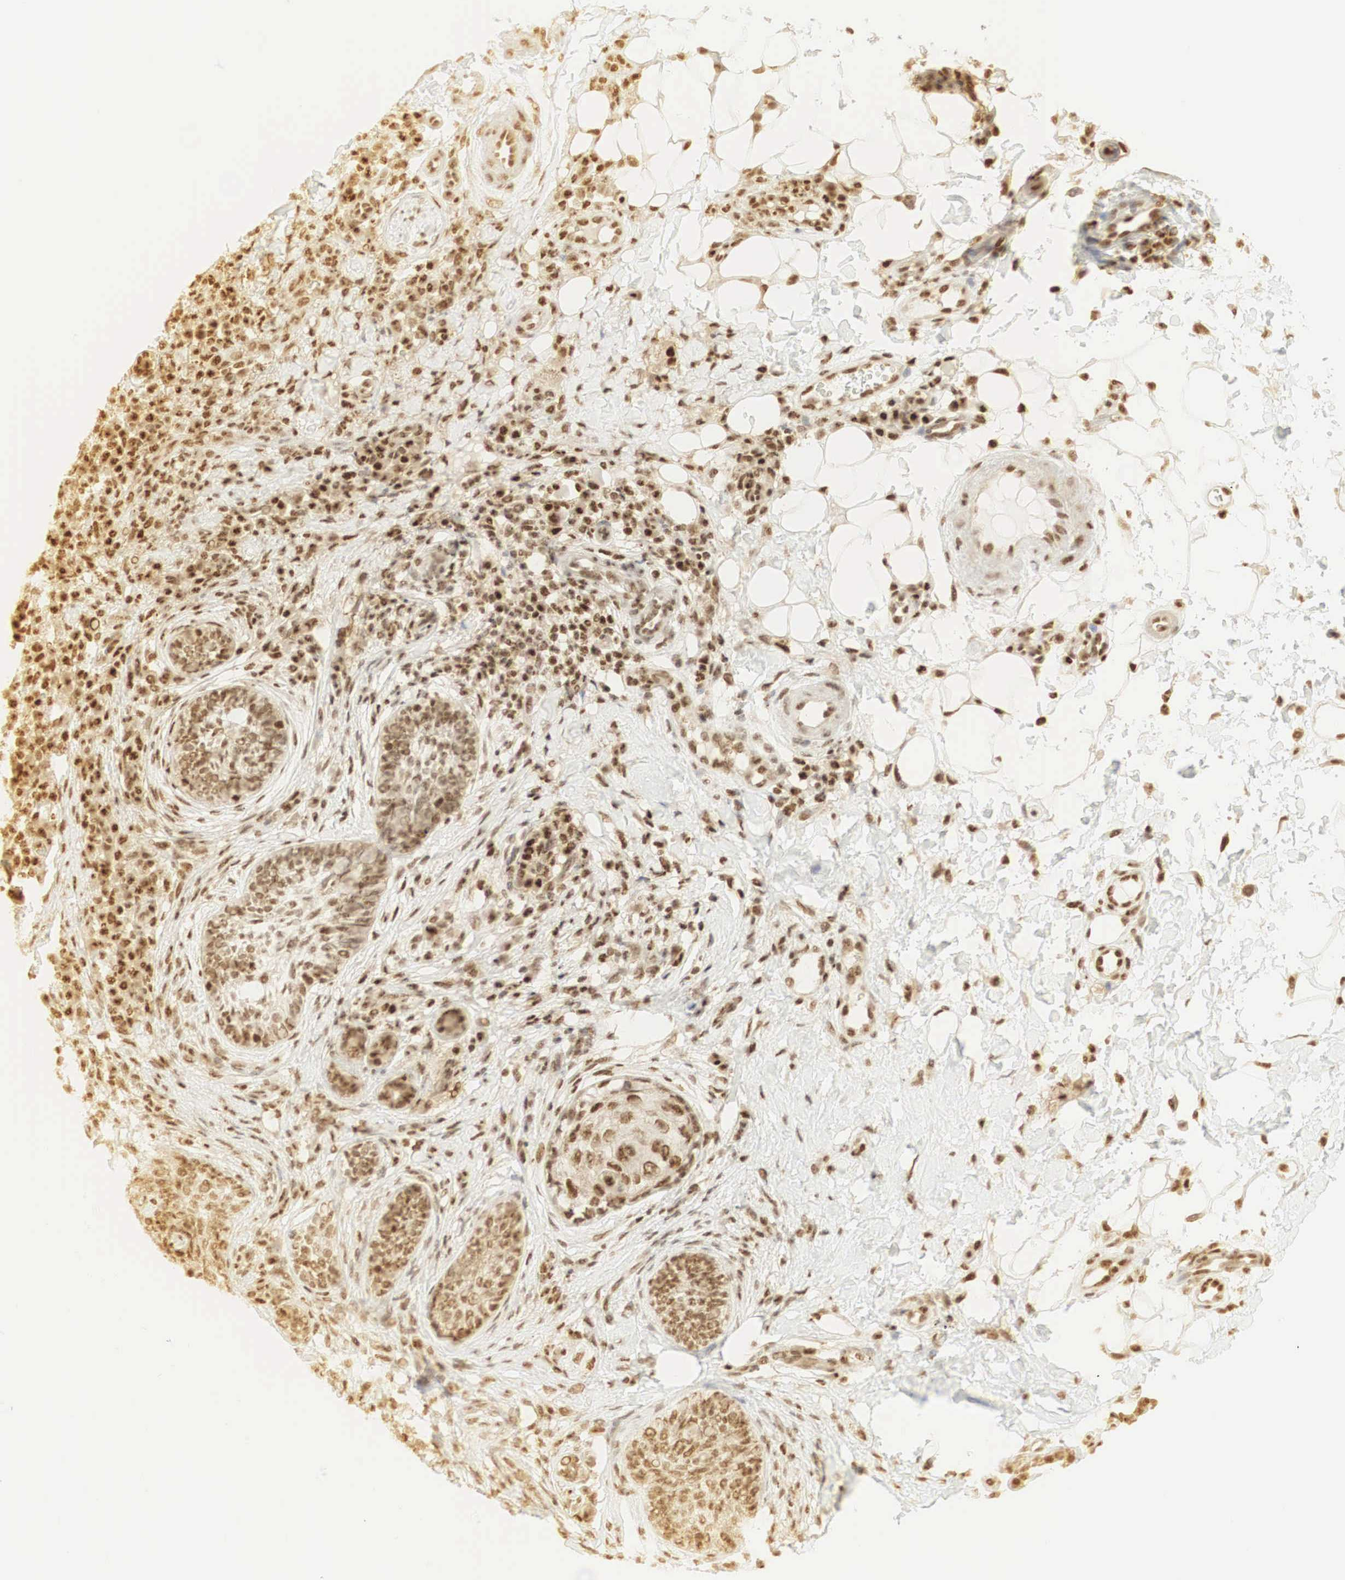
{"staining": {"intensity": "moderate", "quantity": ">75%", "location": "cytoplasmic/membranous,nuclear"}, "tissue": "skin cancer", "cell_type": "Tumor cells", "image_type": "cancer", "snomed": [{"axis": "morphology", "description": "Basal cell carcinoma"}, {"axis": "topography", "description": "Skin"}], "caption": "Moderate cytoplasmic/membranous and nuclear staining for a protein is seen in approximately >75% of tumor cells of basal cell carcinoma (skin) using immunohistochemistry.", "gene": "RNF113A", "patient": {"sex": "male", "age": 89}}